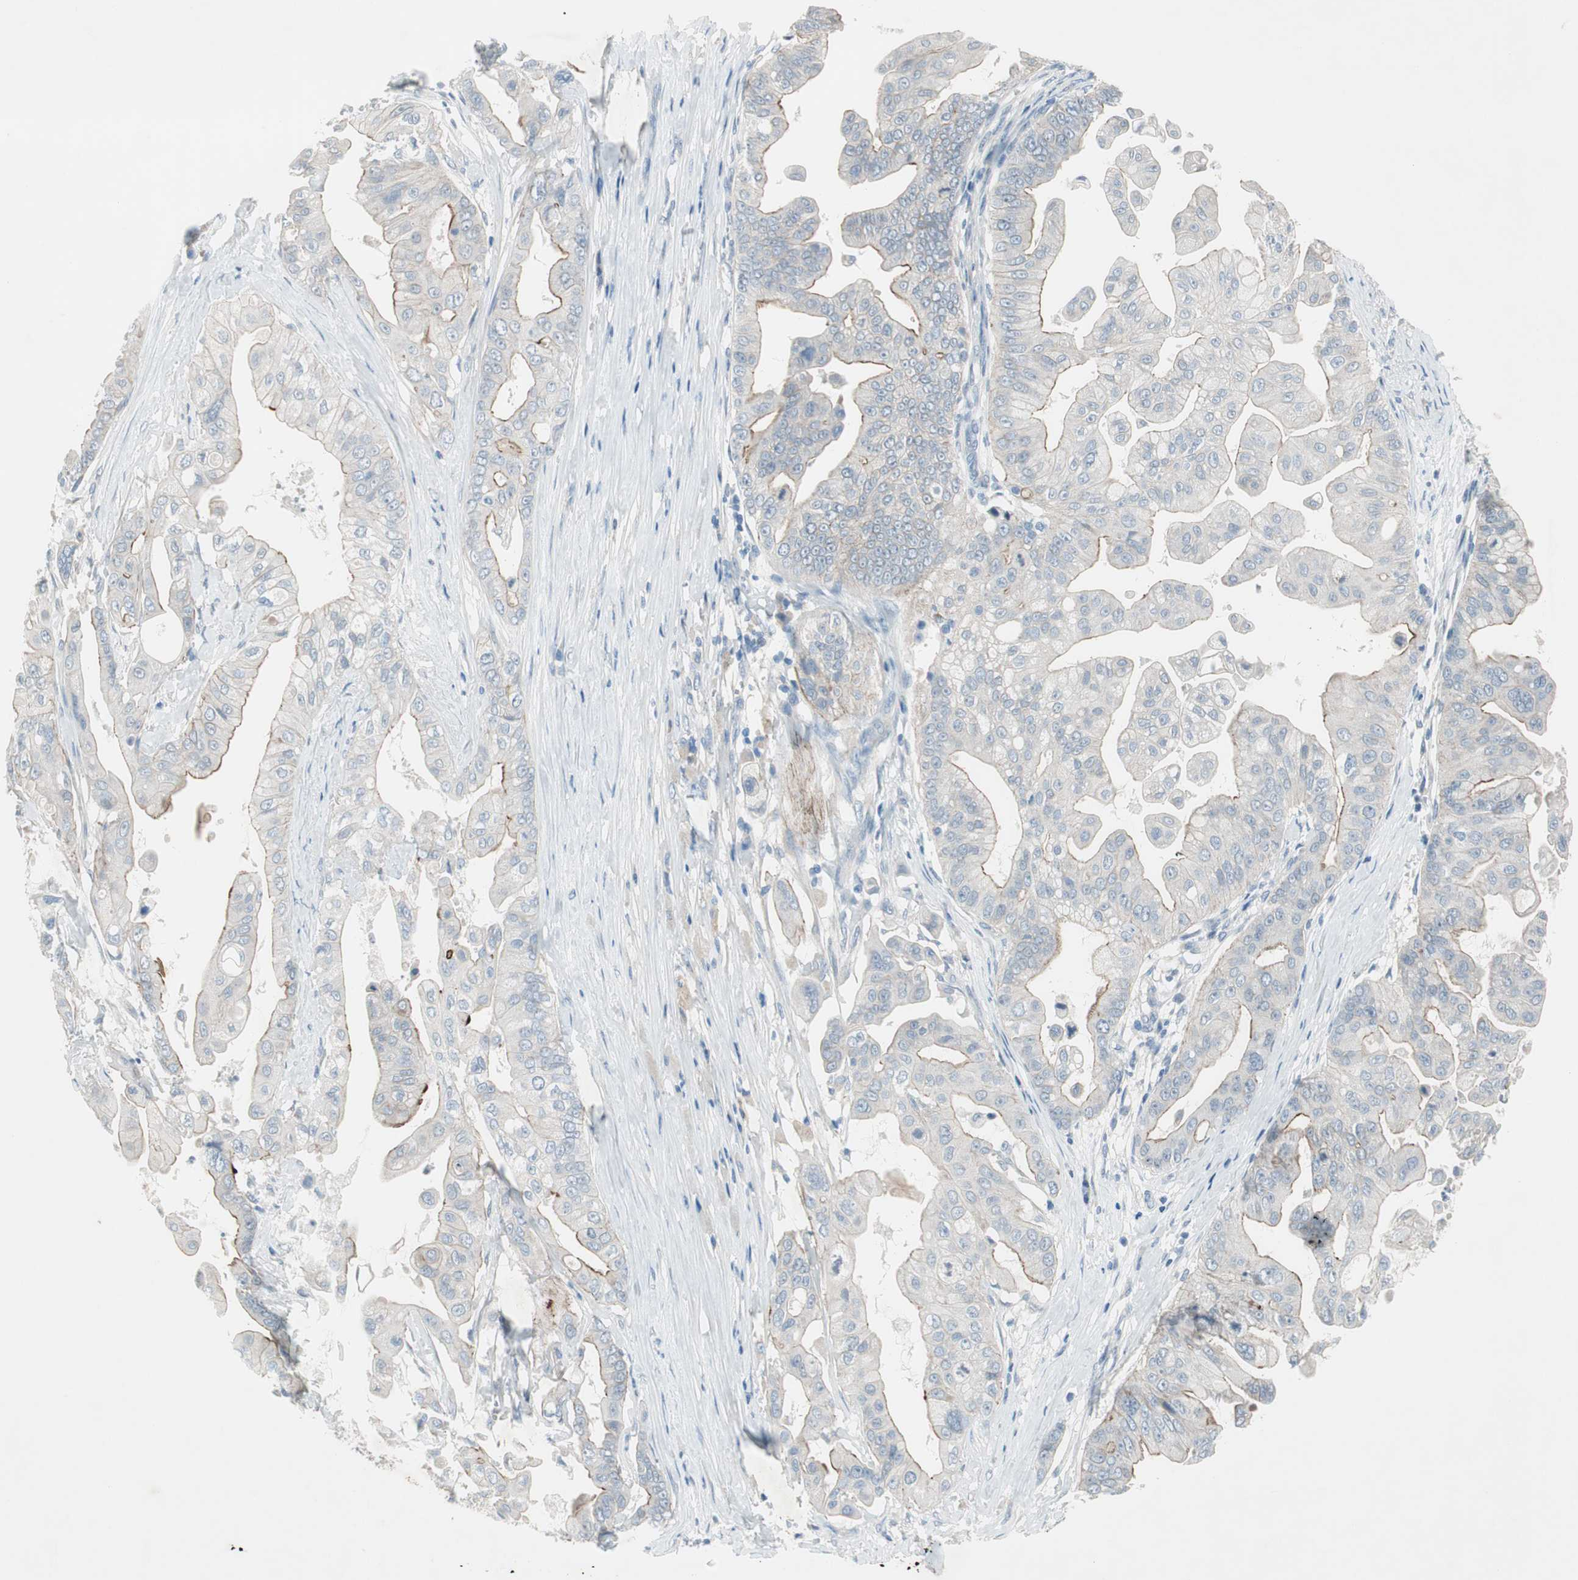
{"staining": {"intensity": "moderate", "quantity": "25%-75%", "location": "cytoplasmic/membranous"}, "tissue": "pancreatic cancer", "cell_type": "Tumor cells", "image_type": "cancer", "snomed": [{"axis": "morphology", "description": "Adenocarcinoma, NOS"}, {"axis": "topography", "description": "Pancreas"}], "caption": "Pancreatic cancer tissue exhibits moderate cytoplasmic/membranous positivity in about 25%-75% of tumor cells, visualized by immunohistochemistry. (brown staining indicates protein expression, while blue staining denotes nuclei).", "gene": "PRRG4", "patient": {"sex": "female", "age": 75}}